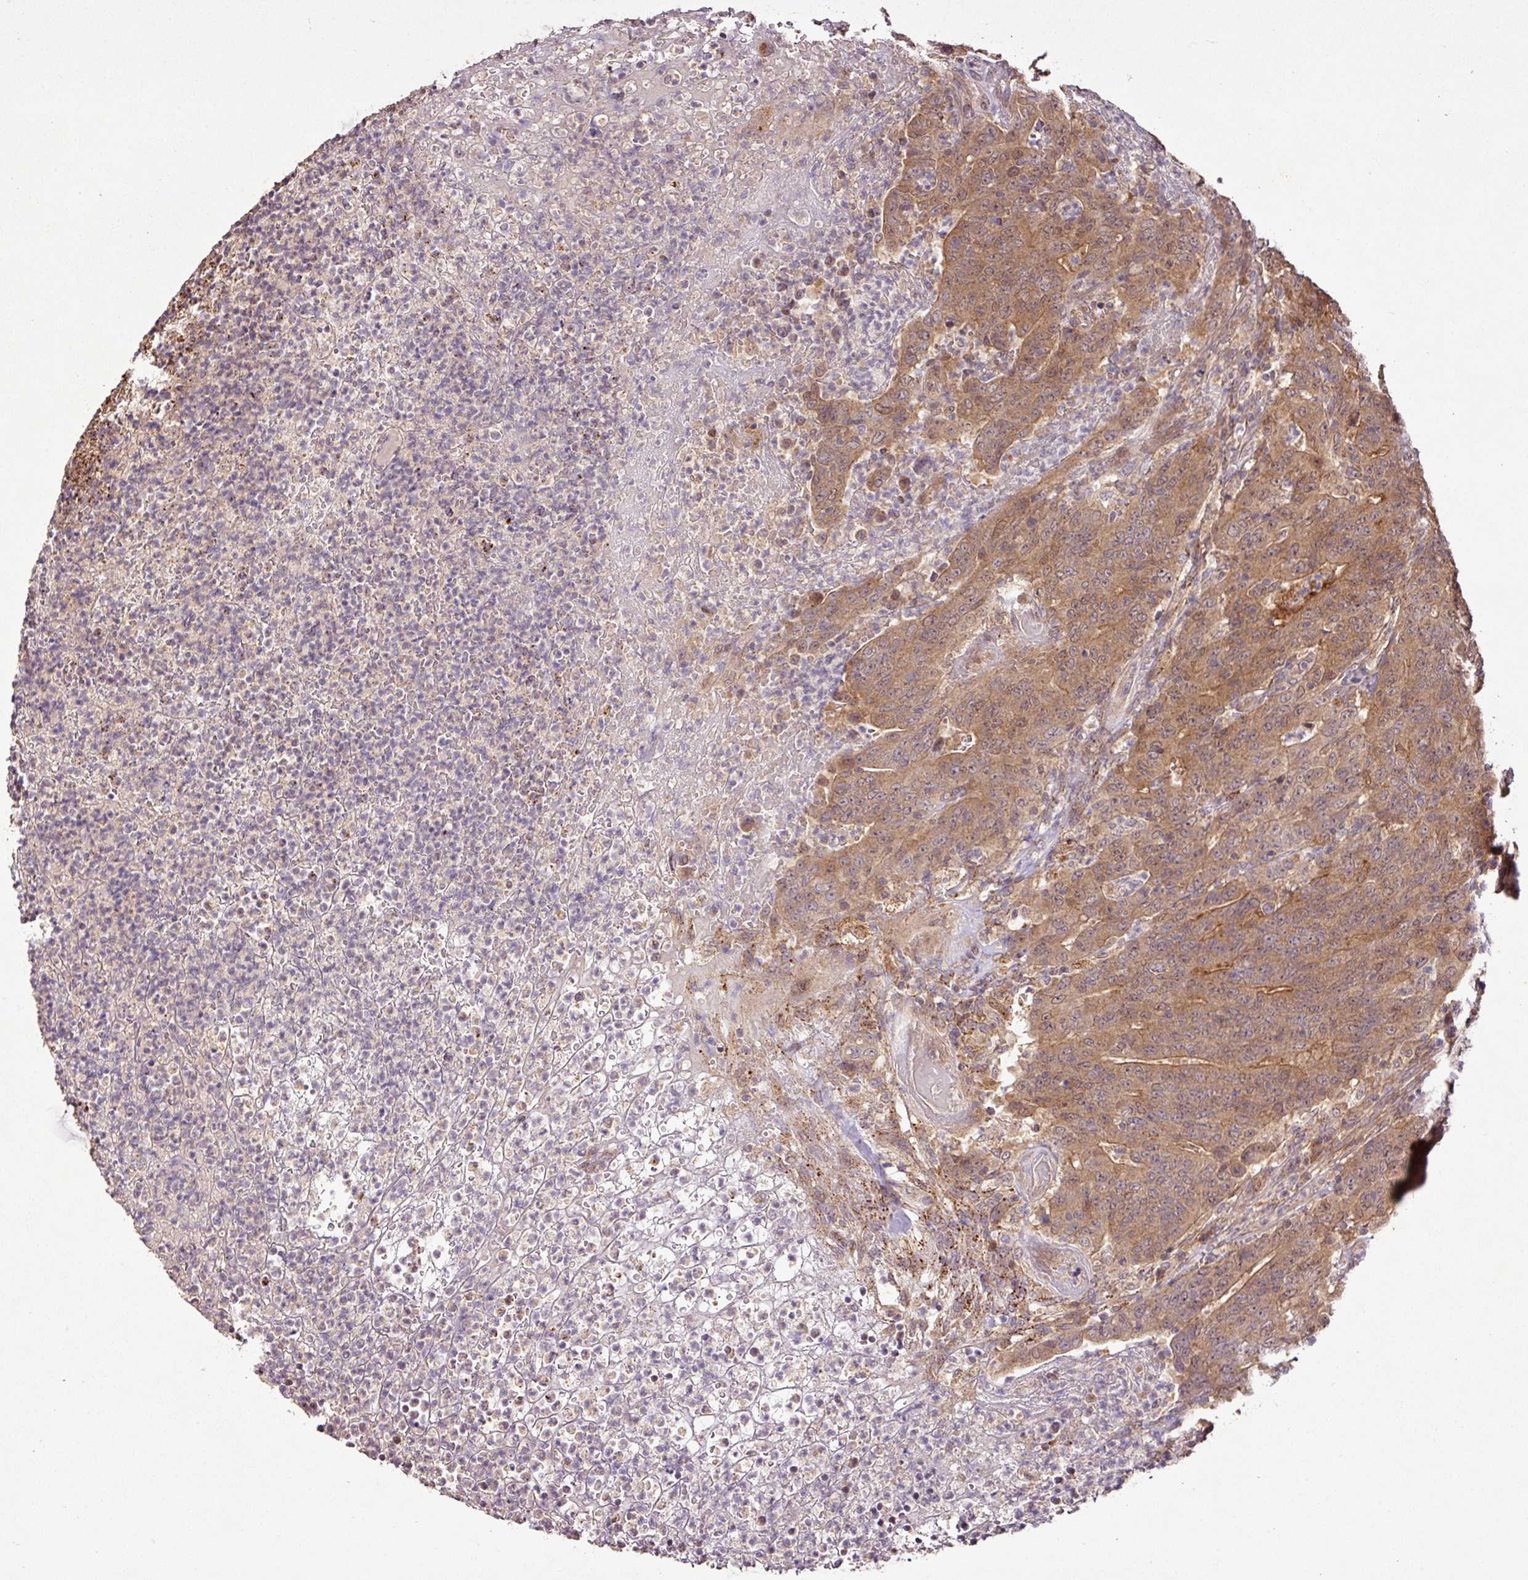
{"staining": {"intensity": "moderate", "quantity": ">75%", "location": "cytoplasmic/membranous,nuclear"}, "tissue": "colorectal cancer", "cell_type": "Tumor cells", "image_type": "cancer", "snomed": [{"axis": "morphology", "description": "Adenocarcinoma, NOS"}, {"axis": "topography", "description": "Colon"}], "caption": "Immunohistochemistry photomicrograph of colorectal adenocarcinoma stained for a protein (brown), which exhibits medium levels of moderate cytoplasmic/membranous and nuclear staining in approximately >75% of tumor cells.", "gene": "FAIM", "patient": {"sex": "female", "age": 75}}